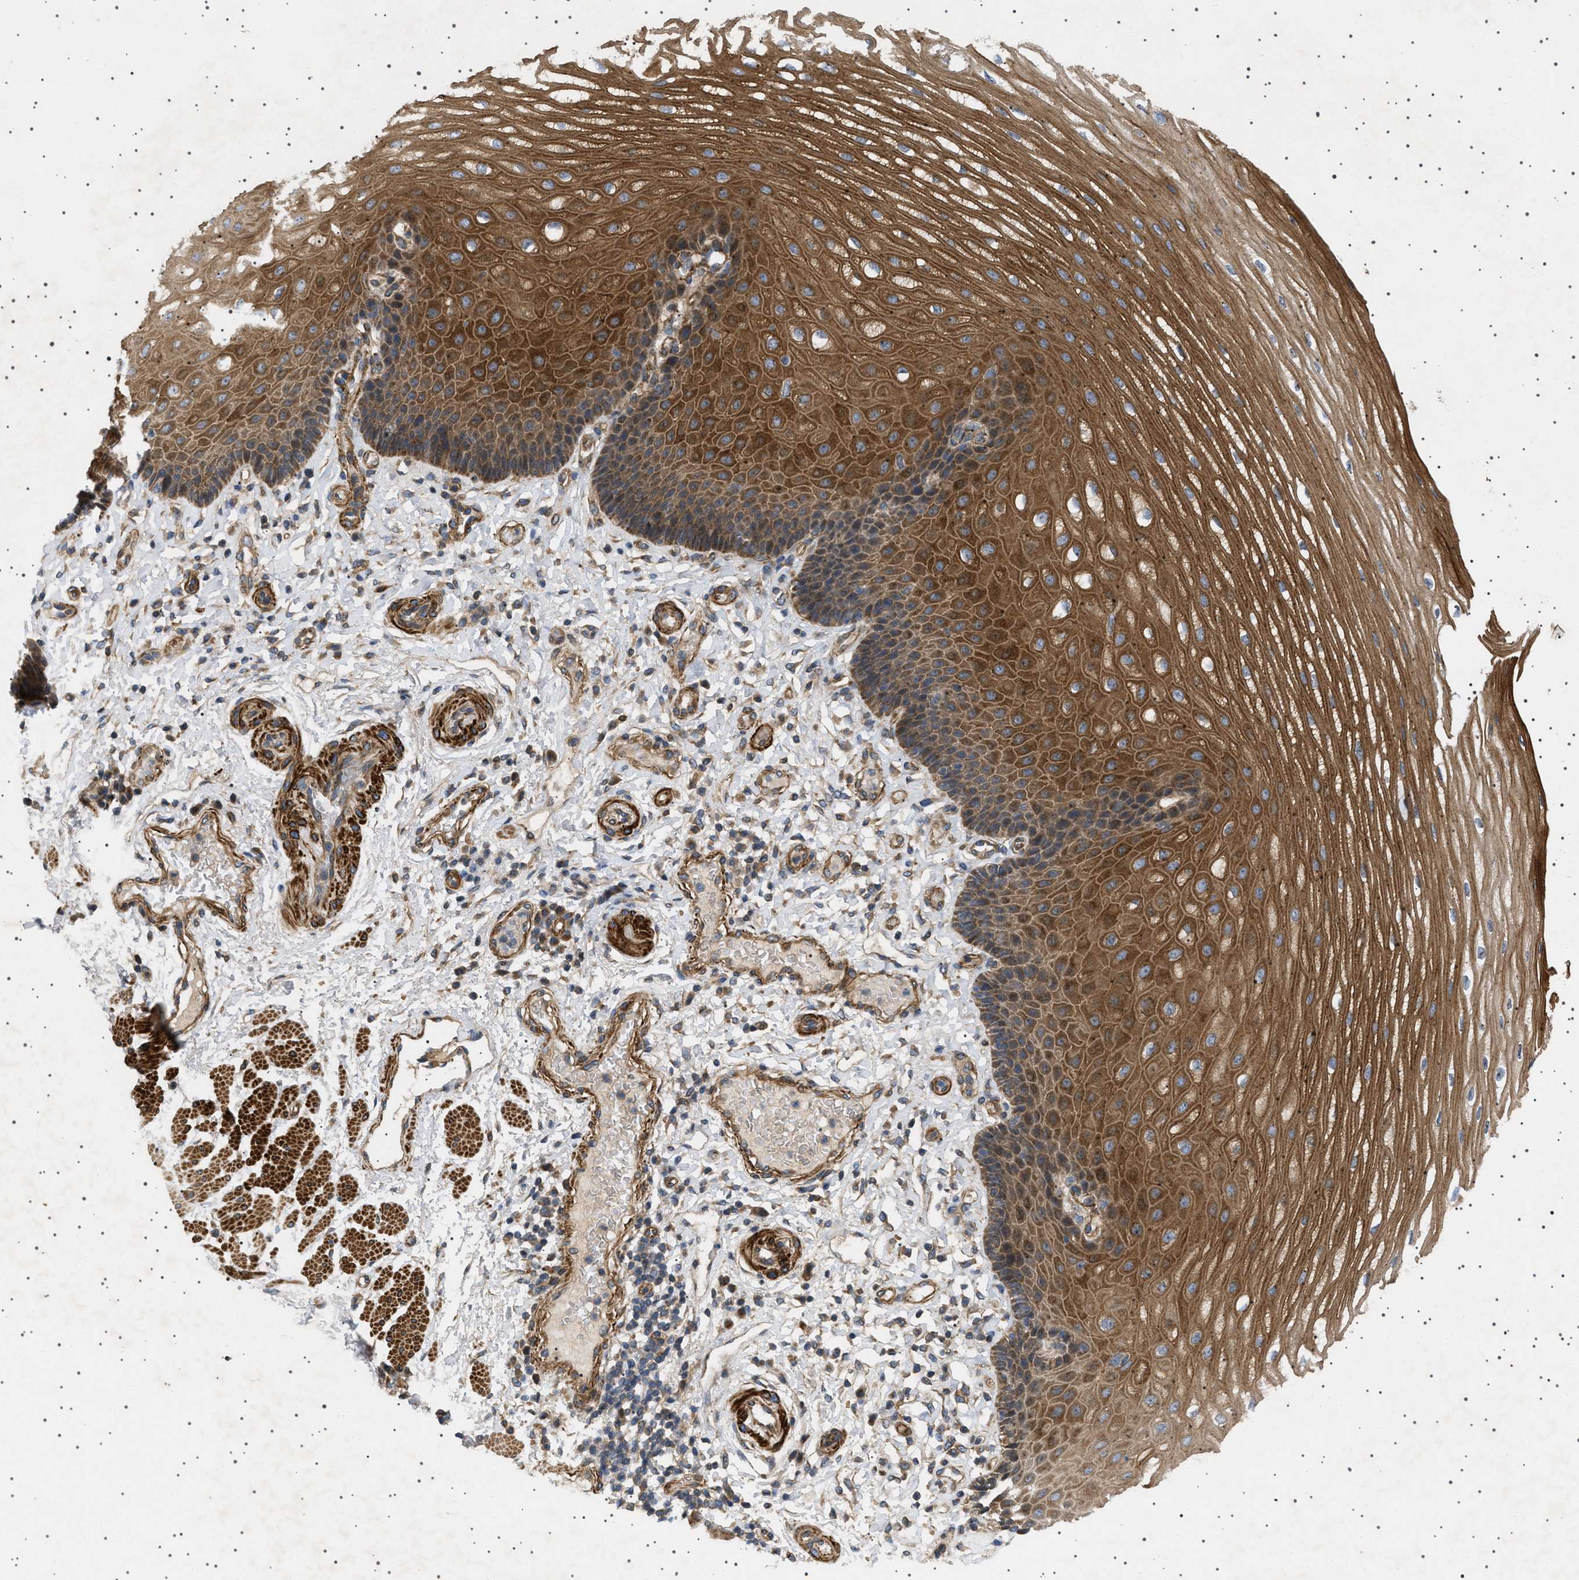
{"staining": {"intensity": "strong", "quantity": ">75%", "location": "cytoplasmic/membranous"}, "tissue": "esophagus", "cell_type": "Squamous epithelial cells", "image_type": "normal", "snomed": [{"axis": "morphology", "description": "Normal tissue, NOS"}, {"axis": "topography", "description": "Esophagus"}], "caption": "Immunohistochemistry (IHC) of normal human esophagus shows high levels of strong cytoplasmic/membranous positivity in approximately >75% of squamous epithelial cells. (brown staining indicates protein expression, while blue staining denotes nuclei).", "gene": "CCDC186", "patient": {"sex": "male", "age": 54}}